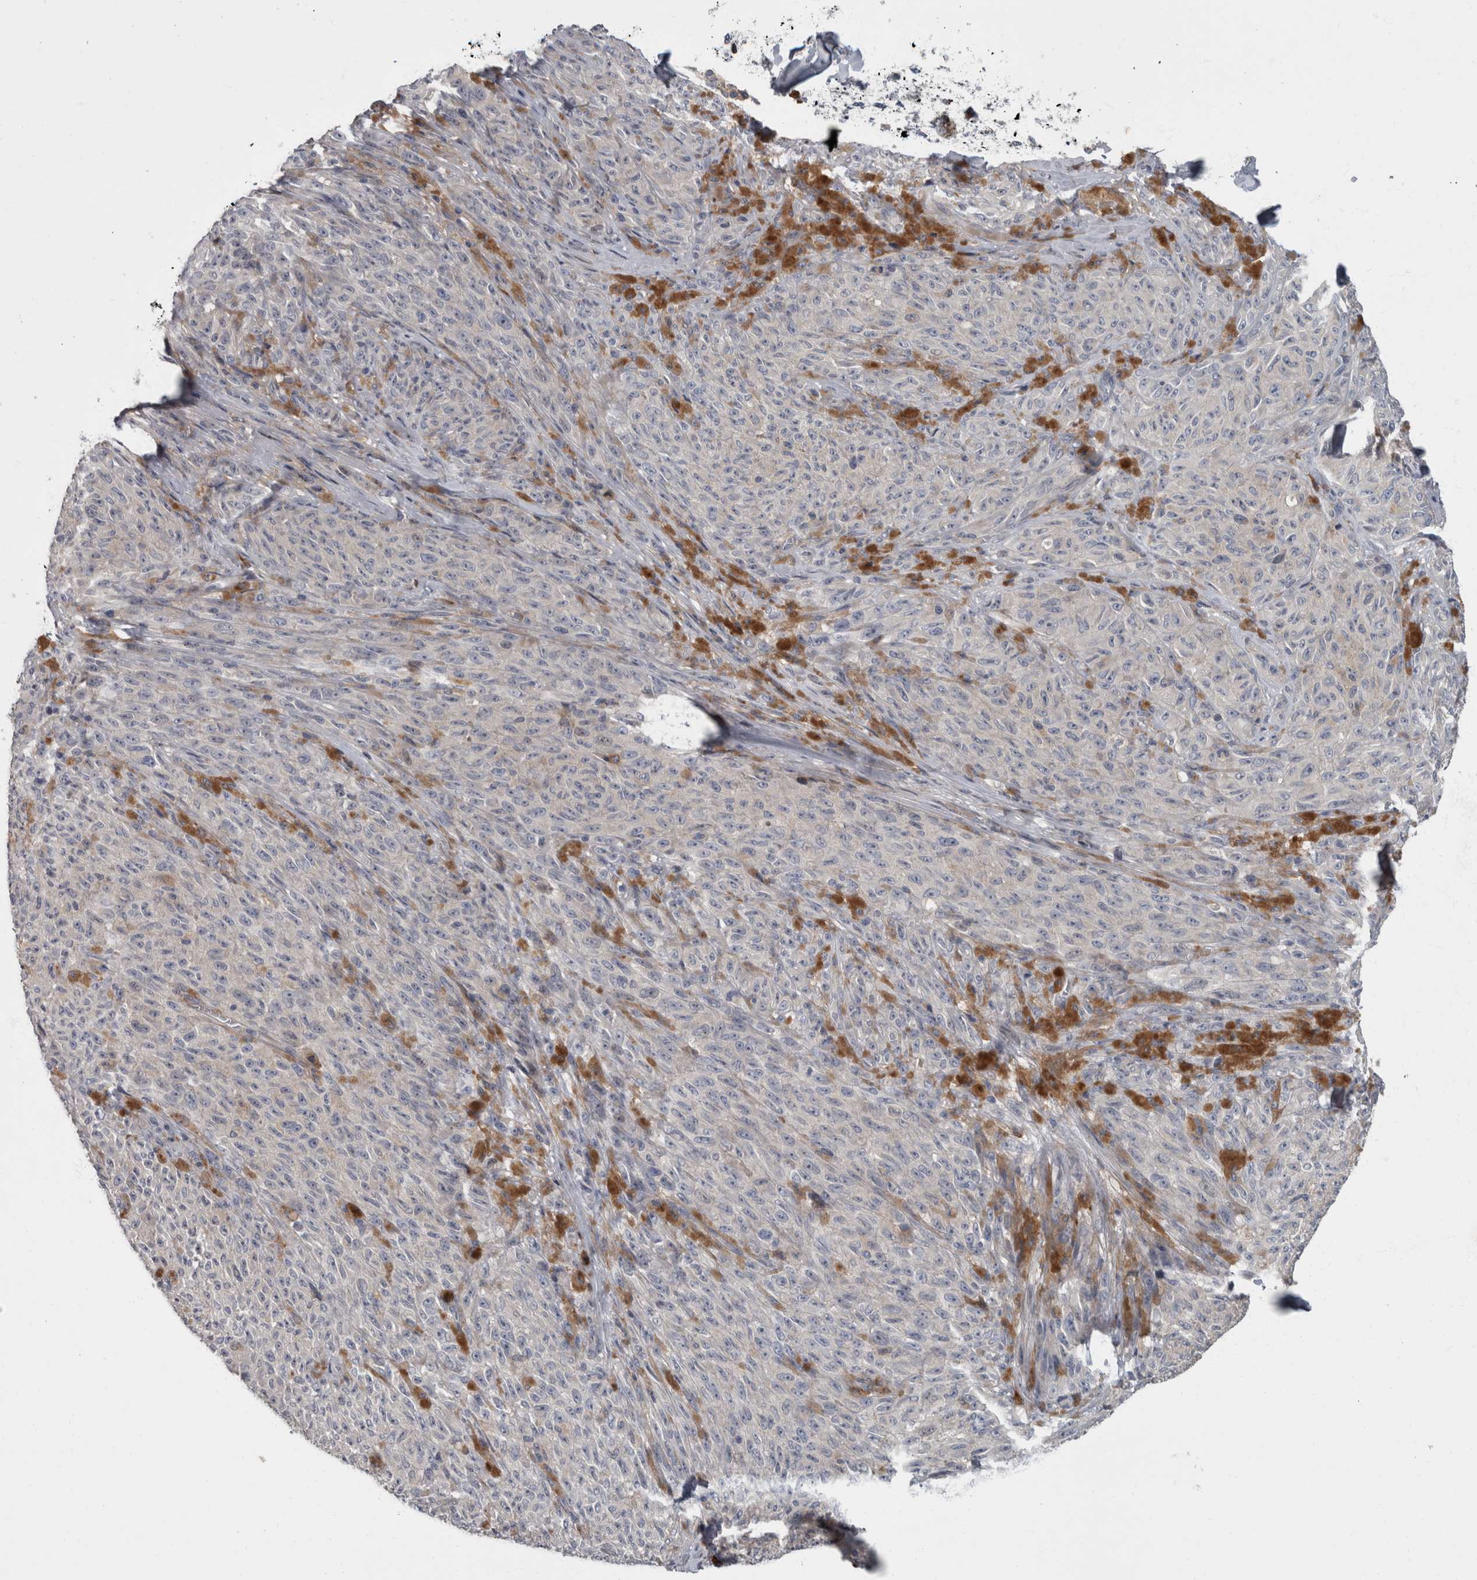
{"staining": {"intensity": "negative", "quantity": "none", "location": "none"}, "tissue": "melanoma", "cell_type": "Tumor cells", "image_type": "cancer", "snomed": [{"axis": "morphology", "description": "Malignant melanoma, NOS"}, {"axis": "topography", "description": "Skin"}], "caption": "Melanoma was stained to show a protein in brown. There is no significant staining in tumor cells.", "gene": "CDC42BPG", "patient": {"sex": "female", "age": 82}}